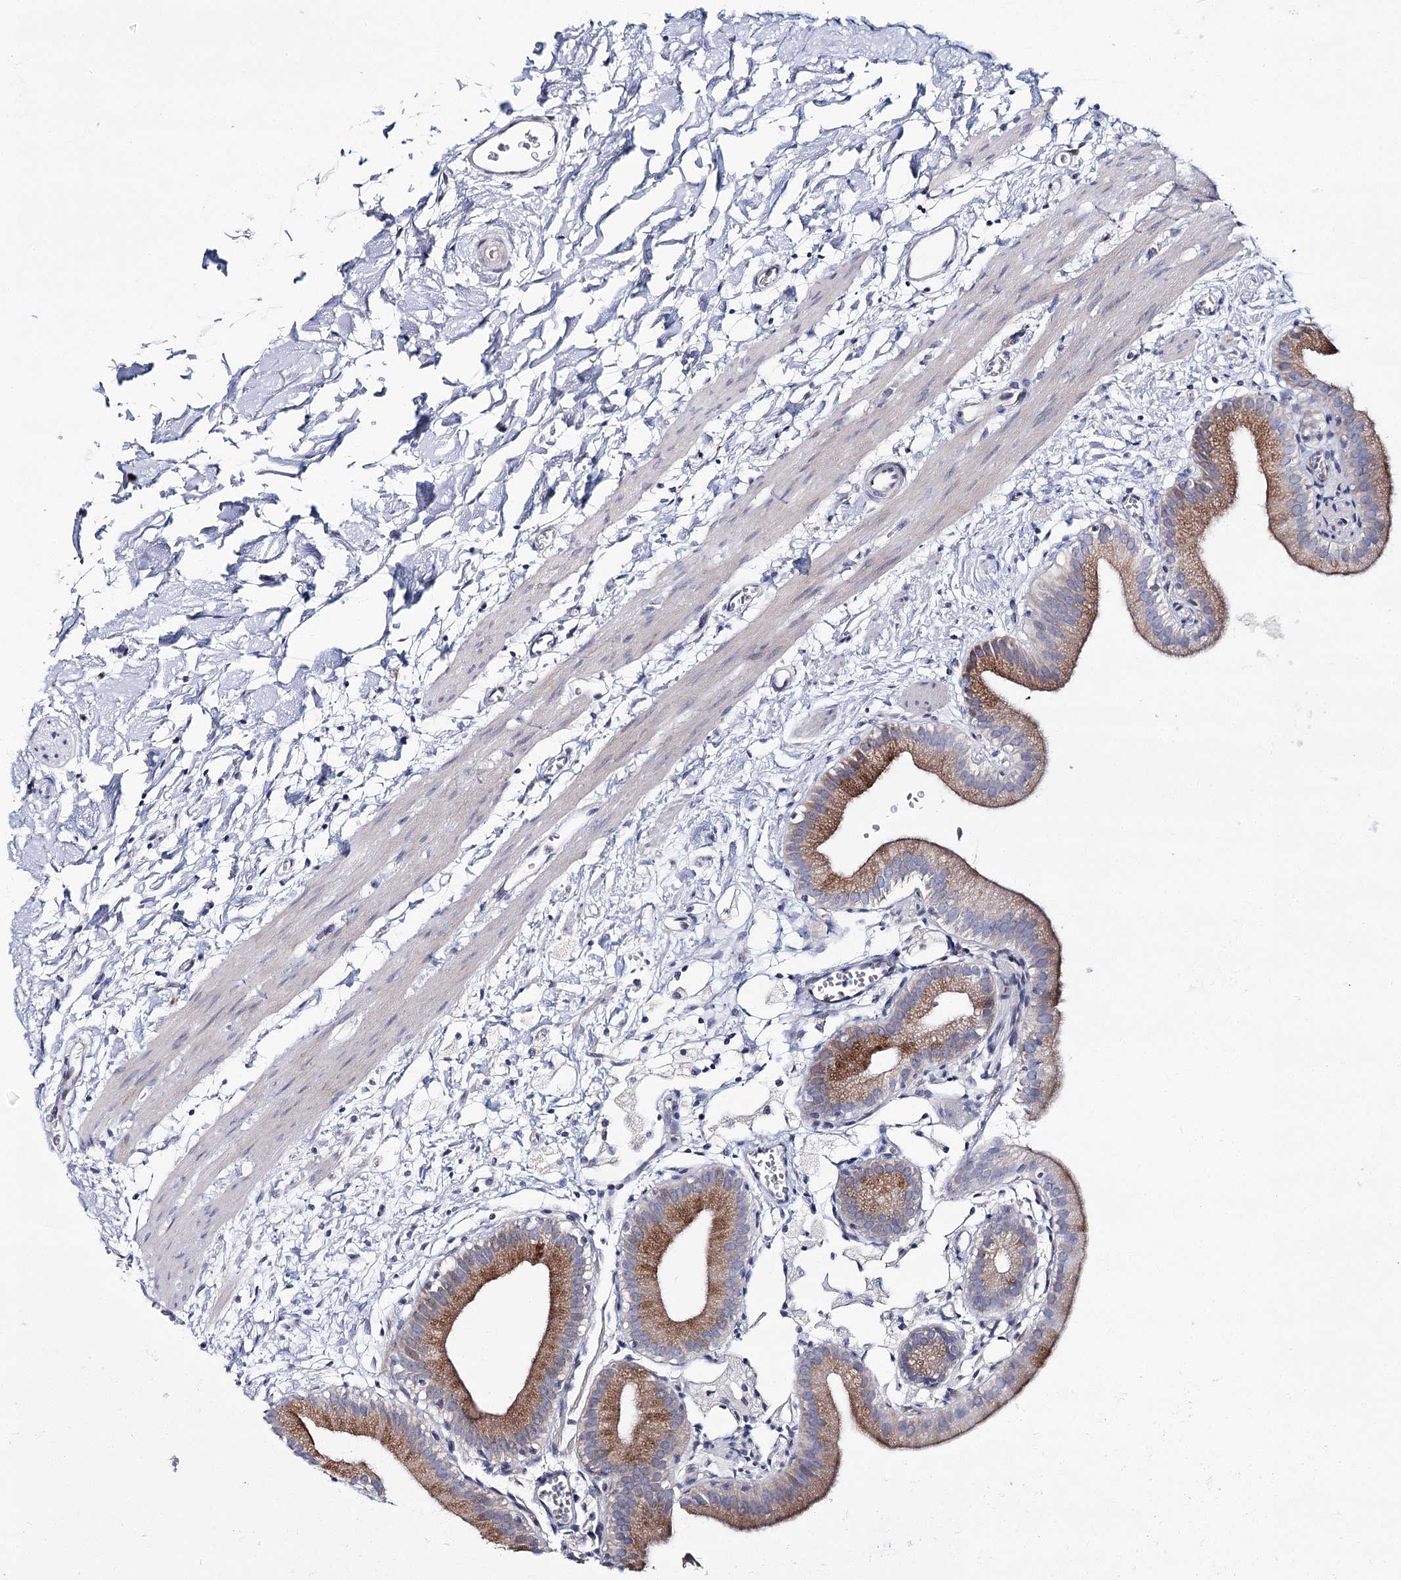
{"staining": {"intensity": "moderate", "quantity": ">75%", "location": "cytoplasmic/membranous"}, "tissue": "gallbladder", "cell_type": "Glandular cells", "image_type": "normal", "snomed": [{"axis": "morphology", "description": "Normal tissue, NOS"}, {"axis": "topography", "description": "Gallbladder"}], "caption": "Immunohistochemistry (DAB) staining of unremarkable gallbladder displays moderate cytoplasmic/membranous protein positivity in about >75% of glandular cells.", "gene": "CPLANE1", "patient": {"sex": "male", "age": 55}}